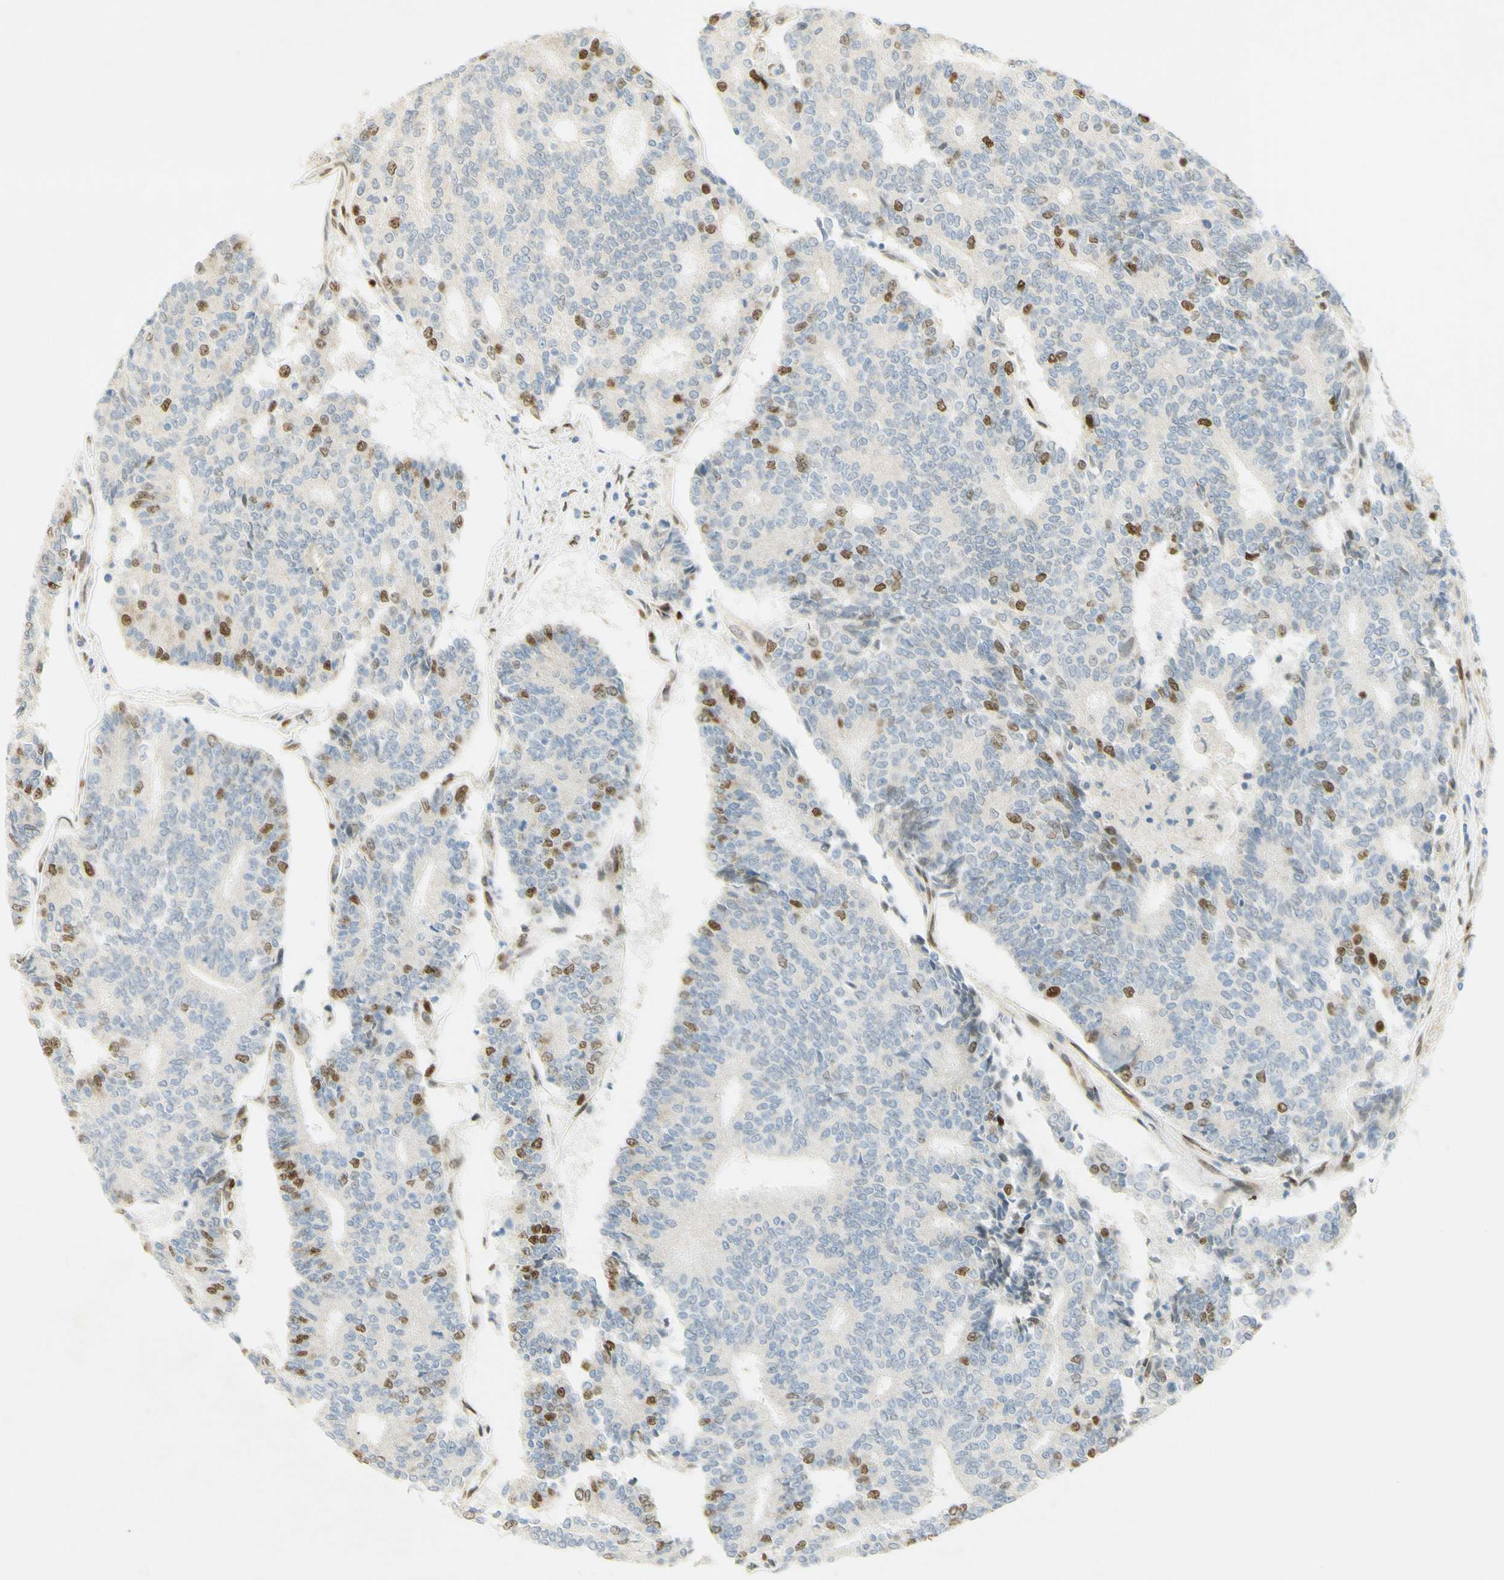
{"staining": {"intensity": "strong", "quantity": "<25%", "location": "nuclear"}, "tissue": "prostate cancer", "cell_type": "Tumor cells", "image_type": "cancer", "snomed": [{"axis": "morphology", "description": "Normal tissue, NOS"}, {"axis": "morphology", "description": "Adenocarcinoma, High grade"}, {"axis": "topography", "description": "Prostate"}, {"axis": "topography", "description": "Seminal veicle"}], "caption": "This is a histology image of IHC staining of high-grade adenocarcinoma (prostate), which shows strong positivity in the nuclear of tumor cells.", "gene": "E2F1", "patient": {"sex": "male", "age": 55}}